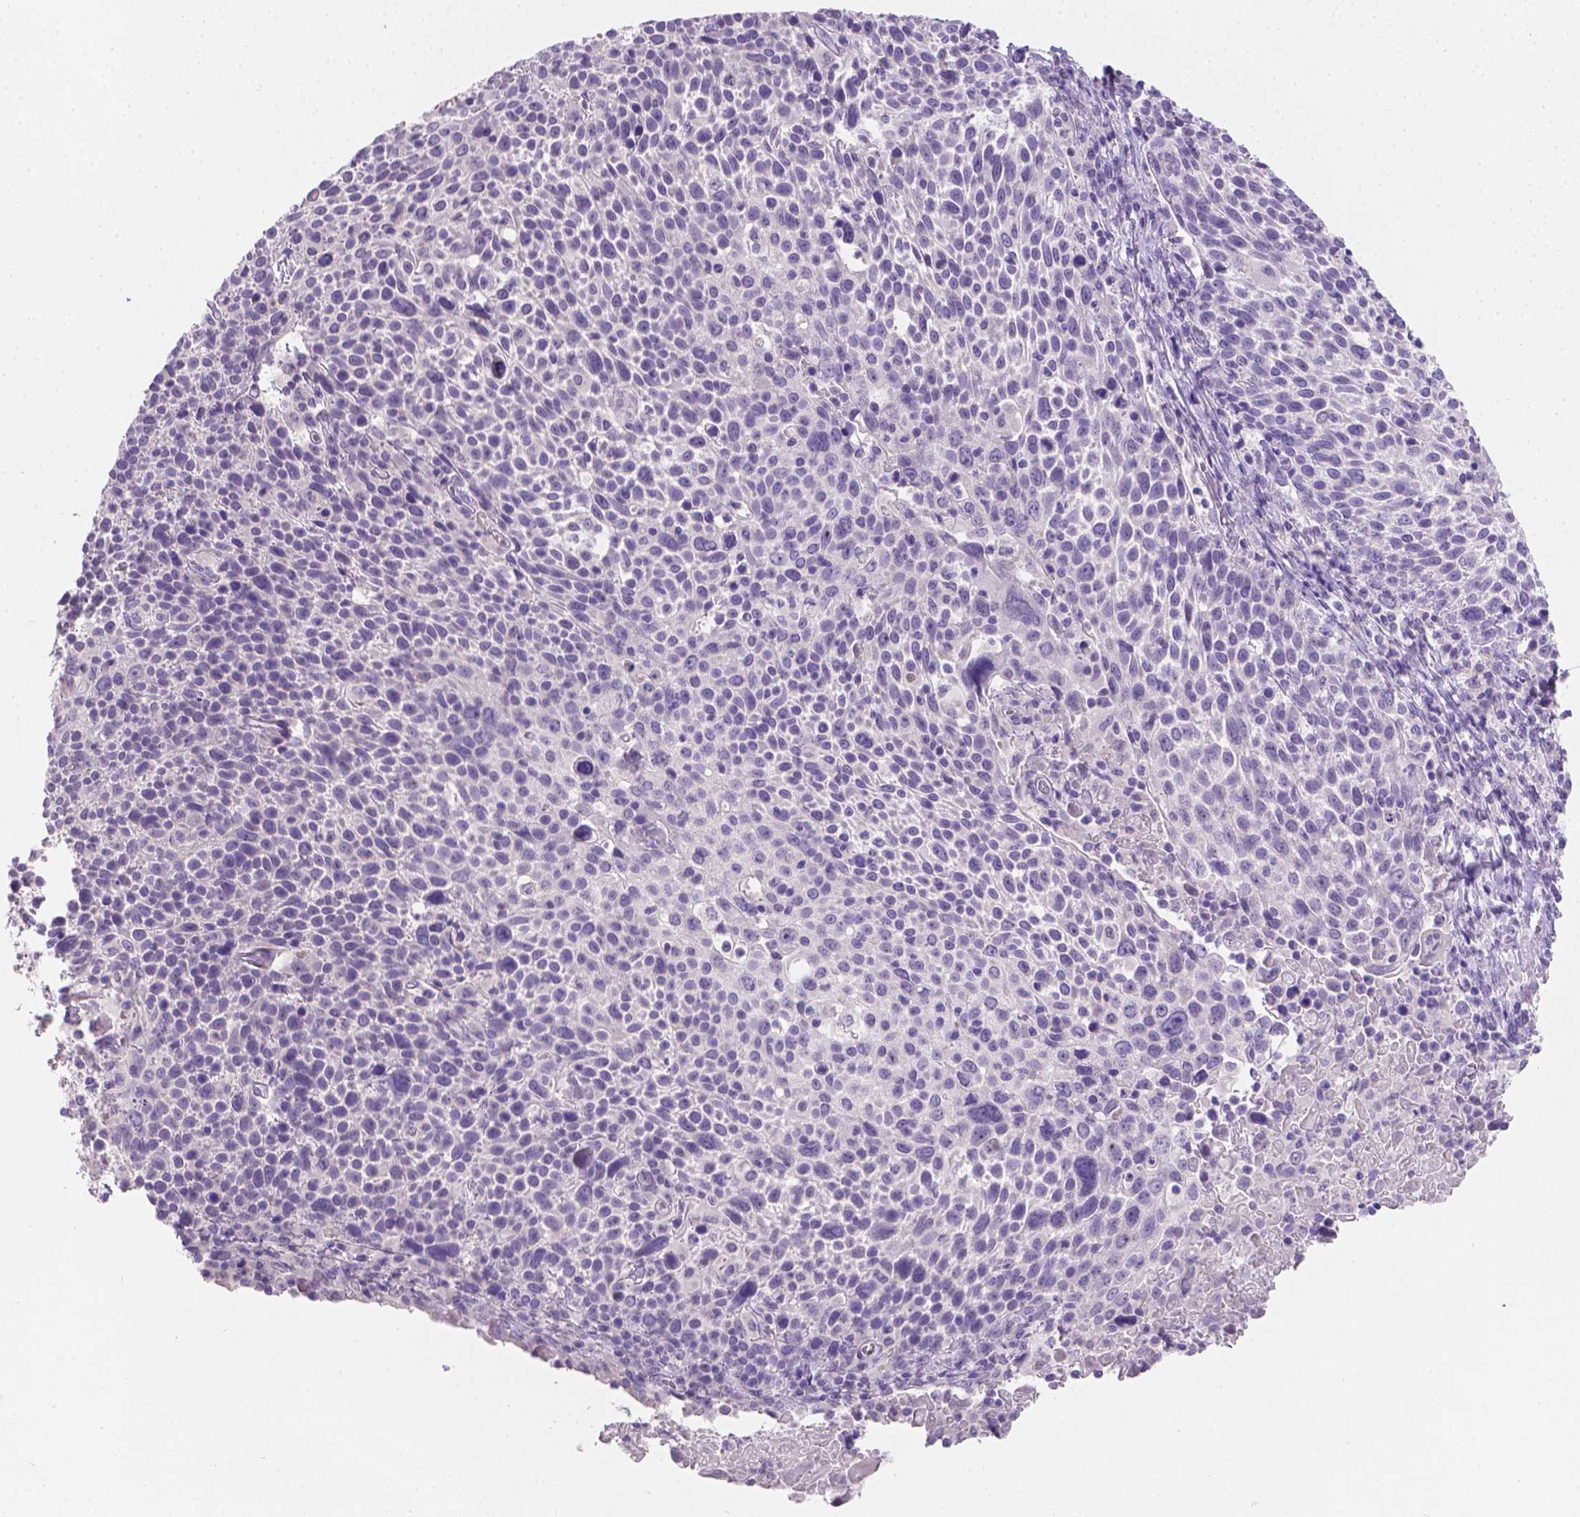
{"staining": {"intensity": "negative", "quantity": "none", "location": "none"}, "tissue": "cervical cancer", "cell_type": "Tumor cells", "image_type": "cancer", "snomed": [{"axis": "morphology", "description": "Squamous cell carcinoma, NOS"}, {"axis": "topography", "description": "Cervix"}], "caption": "There is no significant positivity in tumor cells of cervical cancer (squamous cell carcinoma).", "gene": "TNNI2", "patient": {"sex": "female", "age": 61}}